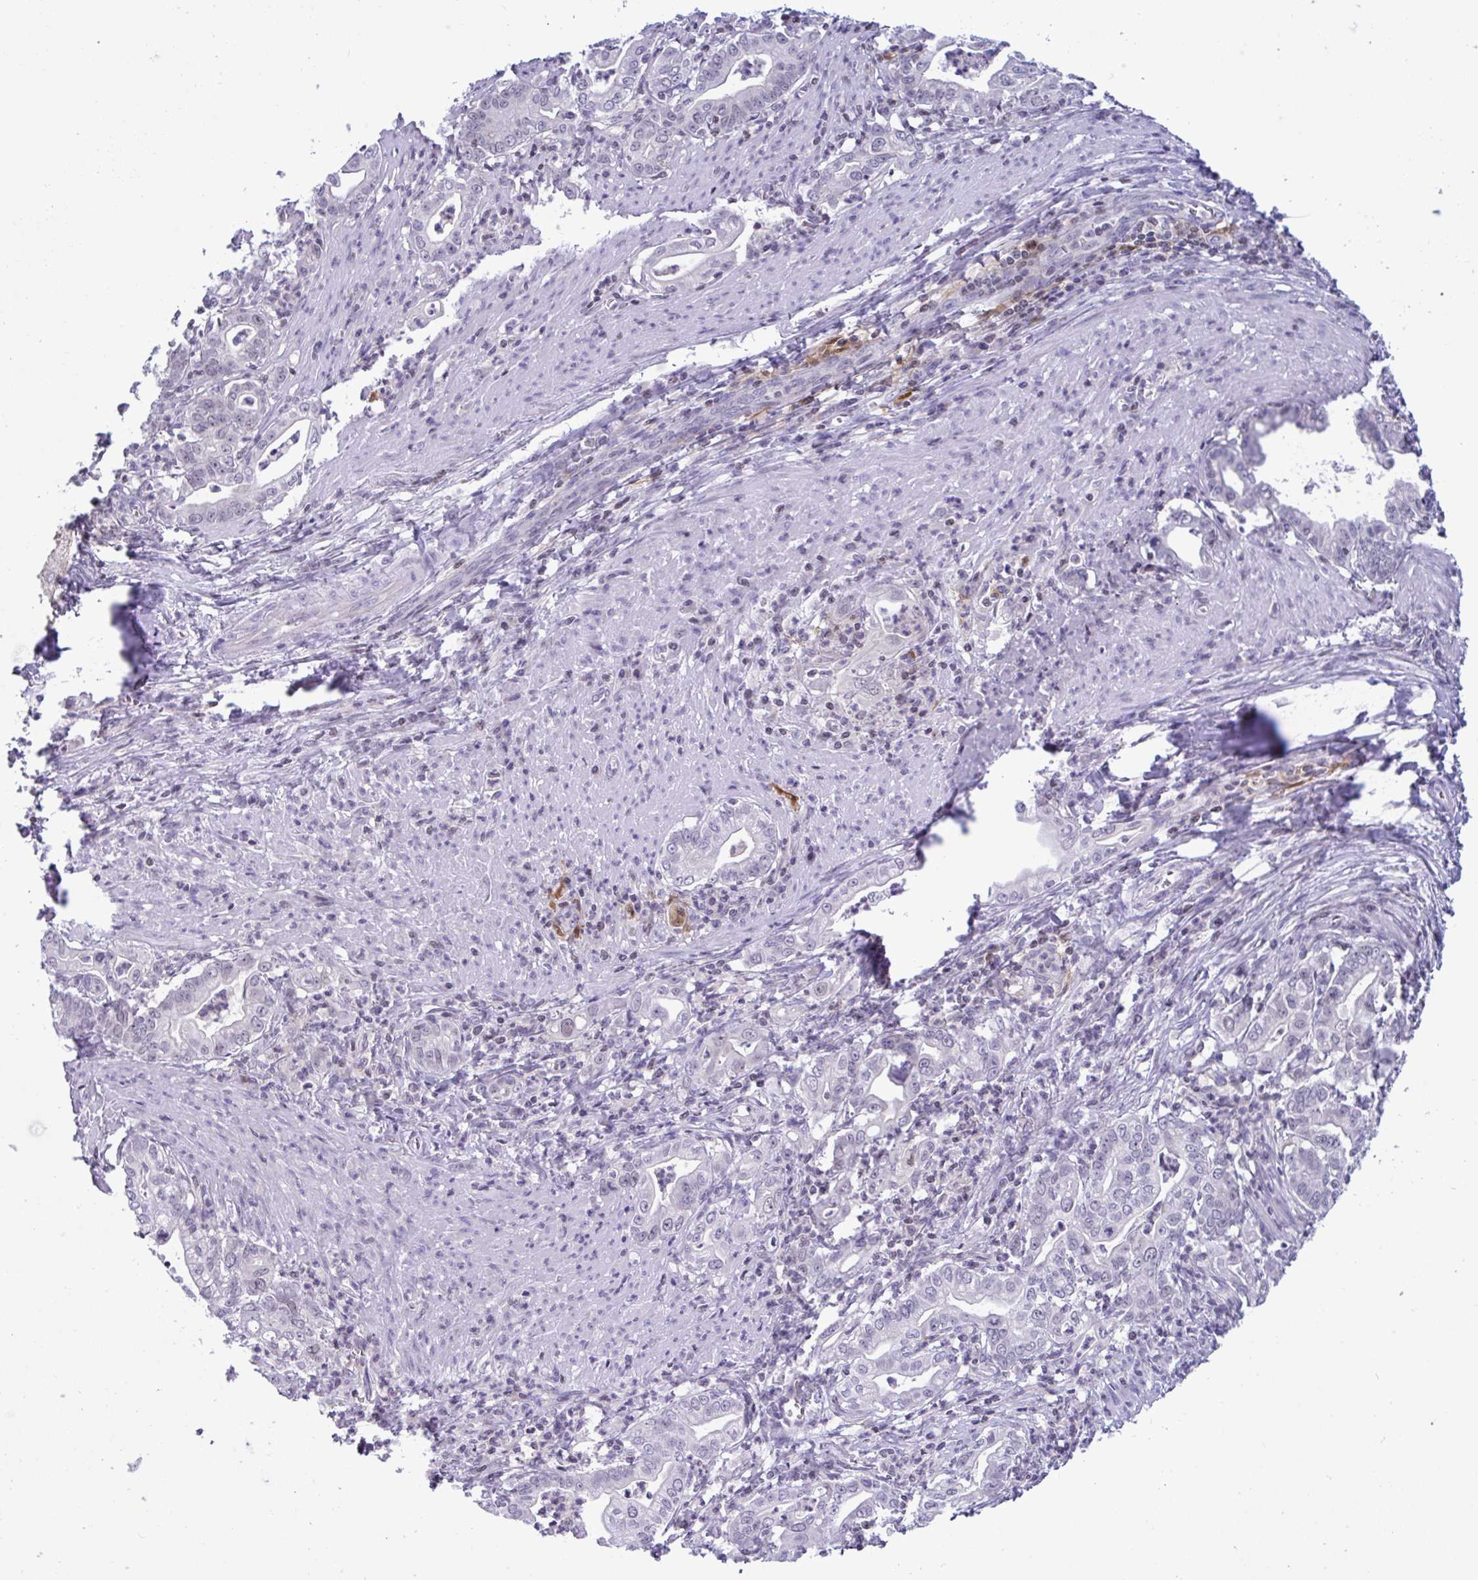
{"staining": {"intensity": "negative", "quantity": "none", "location": "none"}, "tissue": "stomach cancer", "cell_type": "Tumor cells", "image_type": "cancer", "snomed": [{"axis": "morphology", "description": "Adenocarcinoma, NOS"}, {"axis": "topography", "description": "Stomach, upper"}], "caption": "This is an immunohistochemistry image of stomach cancer. There is no staining in tumor cells.", "gene": "SNX11", "patient": {"sex": "female", "age": 79}}